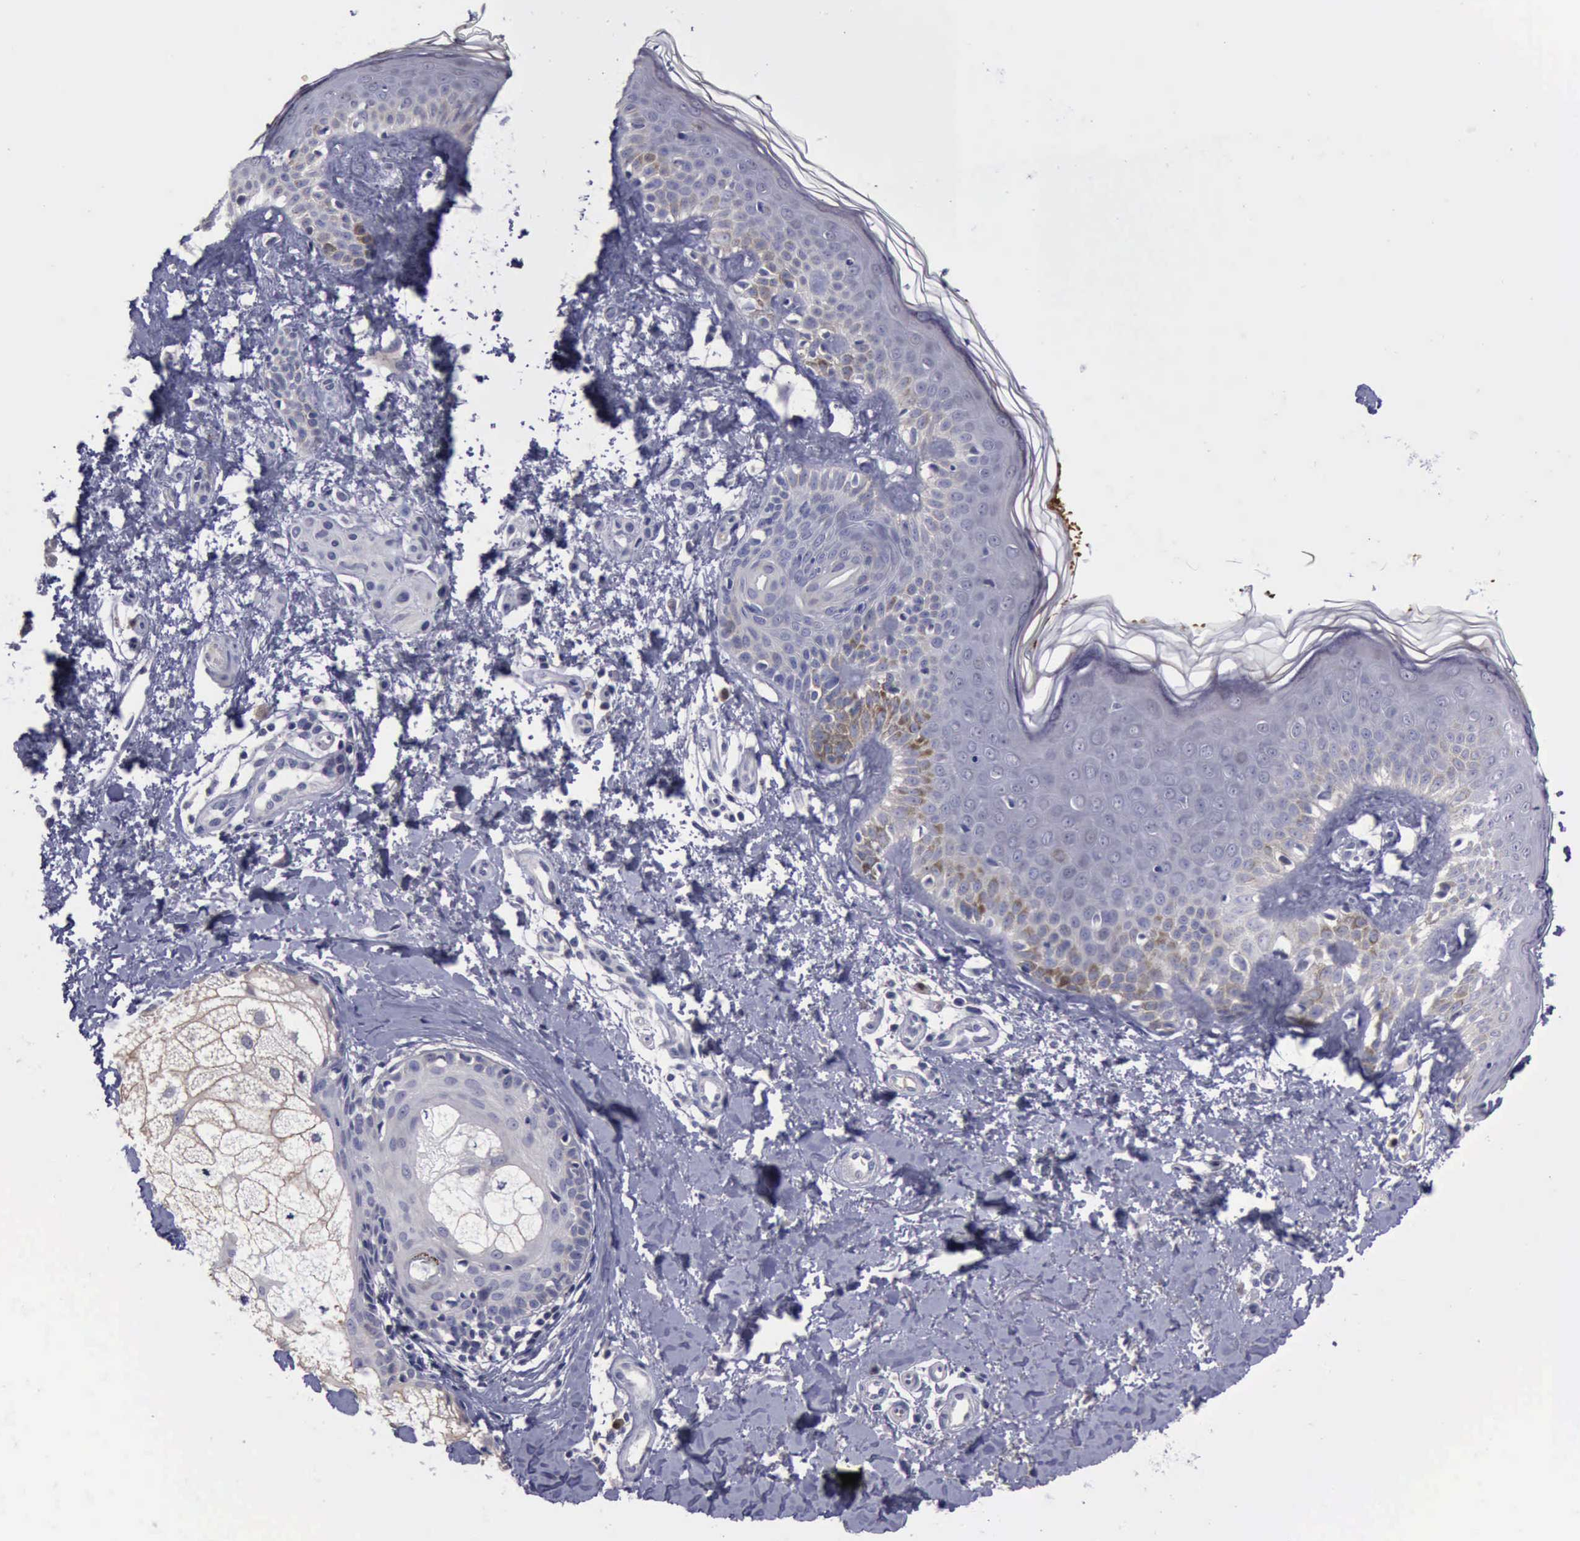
{"staining": {"intensity": "negative", "quantity": "none", "location": "none"}, "tissue": "melanoma", "cell_type": "Tumor cells", "image_type": "cancer", "snomed": [{"axis": "morphology", "description": "Malignant melanoma, NOS"}, {"axis": "topography", "description": "Skin"}], "caption": "DAB (3,3'-diaminobenzidine) immunohistochemical staining of malignant melanoma shows no significant staining in tumor cells.", "gene": "CEP128", "patient": {"sex": "male", "age": 49}}